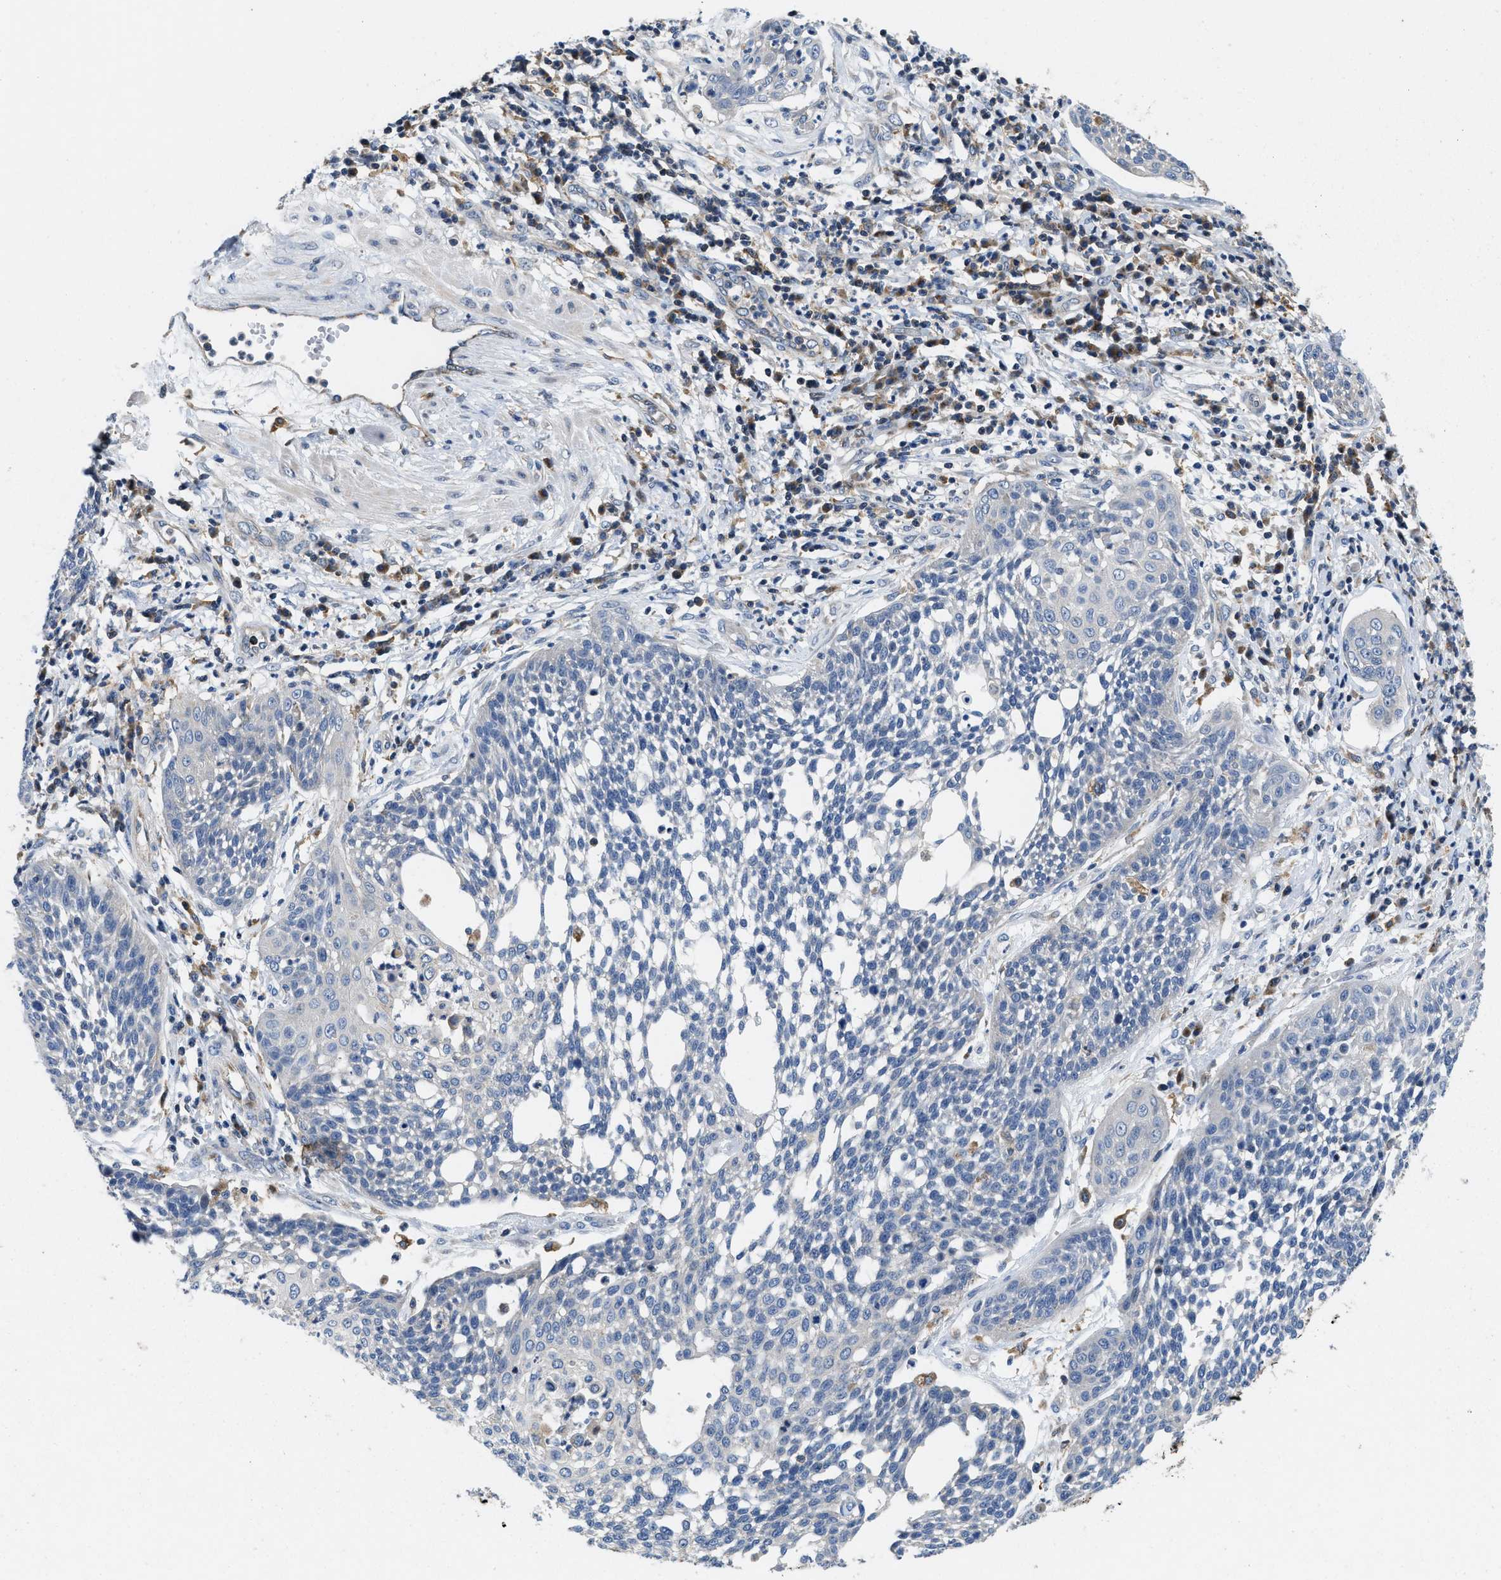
{"staining": {"intensity": "negative", "quantity": "none", "location": "none"}, "tissue": "cervical cancer", "cell_type": "Tumor cells", "image_type": "cancer", "snomed": [{"axis": "morphology", "description": "Squamous cell carcinoma, NOS"}, {"axis": "topography", "description": "Cervix"}], "caption": "Protein analysis of cervical squamous cell carcinoma exhibits no significant expression in tumor cells.", "gene": "ENPP4", "patient": {"sex": "female", "age": 34}}